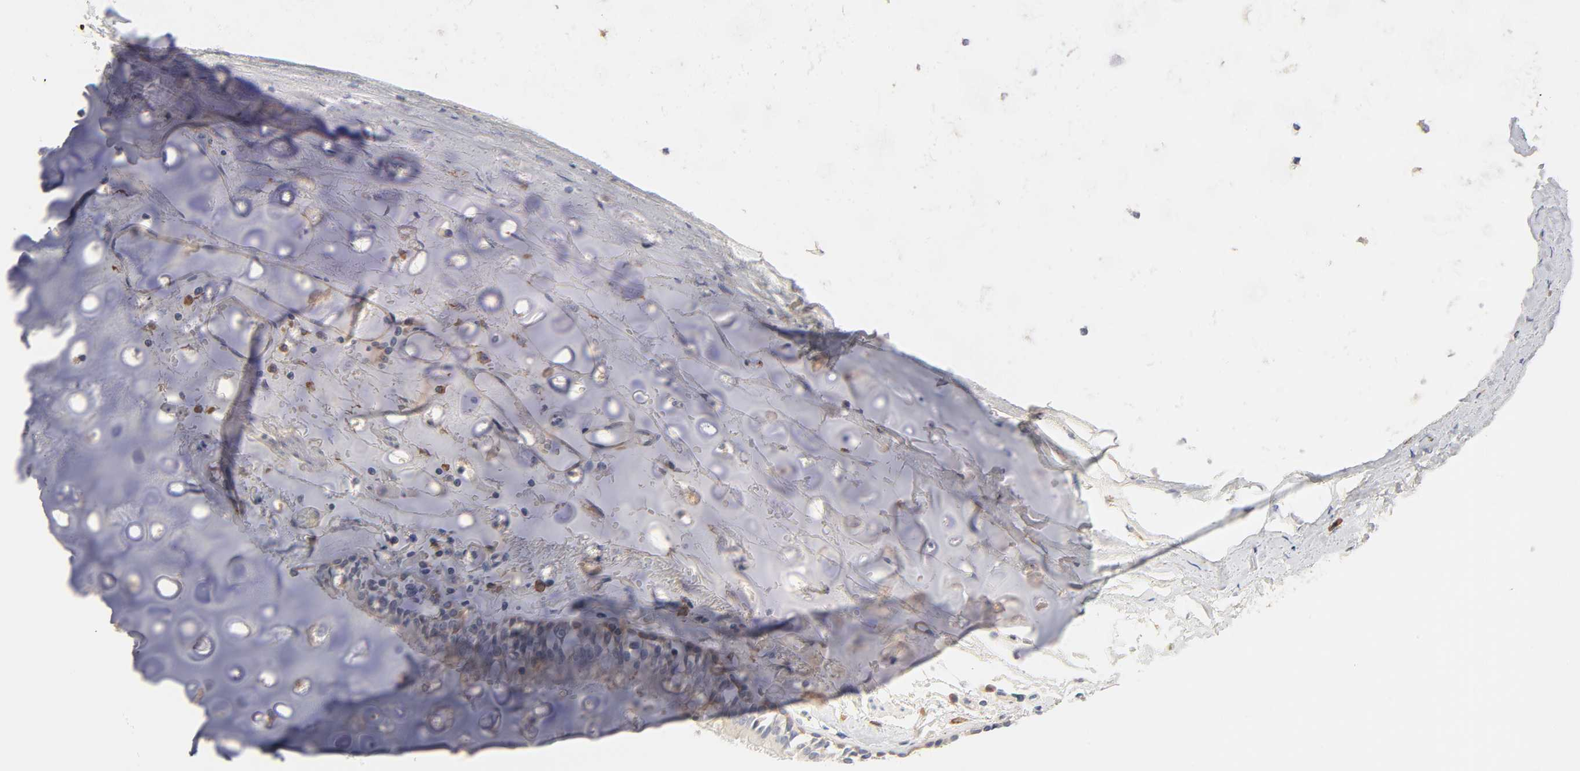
{"staining": {"intensity": "weak", "quantity": "<25%", "location": "cytoplasmic/membranous"}, "tissue": "bronchus", "cell_type": "Respiratory epithelial cells", "image_type": "normal", "snomed": [{"axis": "morphology", "description": "Normal tissue, NOS"}, {"axis": "topography", "description": "Bronchus"}, {"axis": "topography", "description": "Lung"}], "caption": "Respiratory epithelial cells are negative for brown protein staining in normal bronchus.", "gene": "LAMB1", "patient": {"sex": "female", "age": 56}}